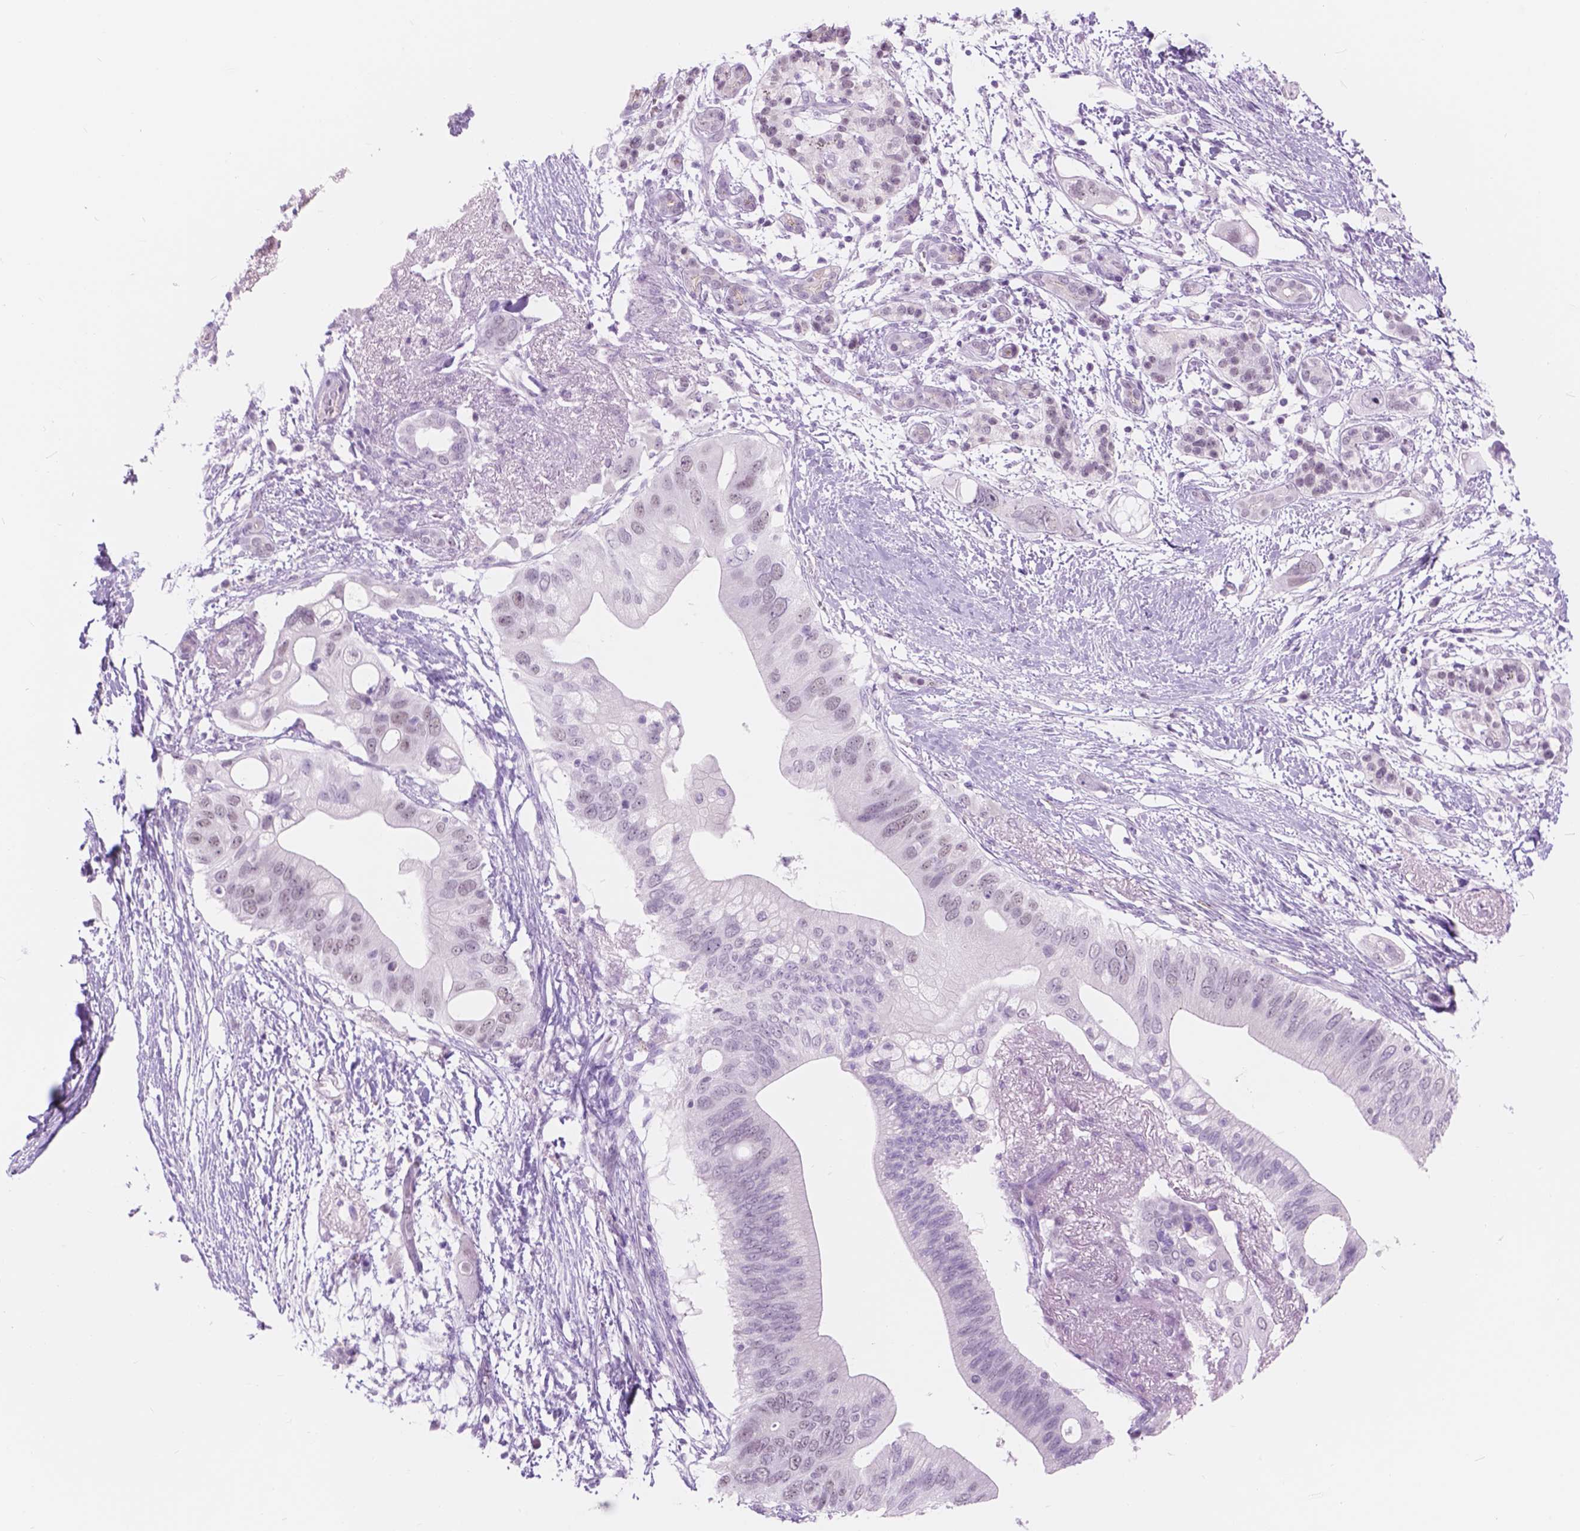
{"staining": {"intensity": "negative", "quantity": "none", "location": "none"}, "tissue": "pancreatic cancer", "cell_type": "Tumor cells", "image_type": "cancer", "snomed": [{"axis": "morphology", "description": "Adenocarcinoma, NOS"}, {"axis": "topography", "description": "Pancreas"}], "caption": "High power microscopy histopathology image of an IHC micrograph of pancreatic adenocarcinoma, revealing no significant expression in tumor cells.", "gene": "DCC", "patient": {"sex": "female", "age": 72}}